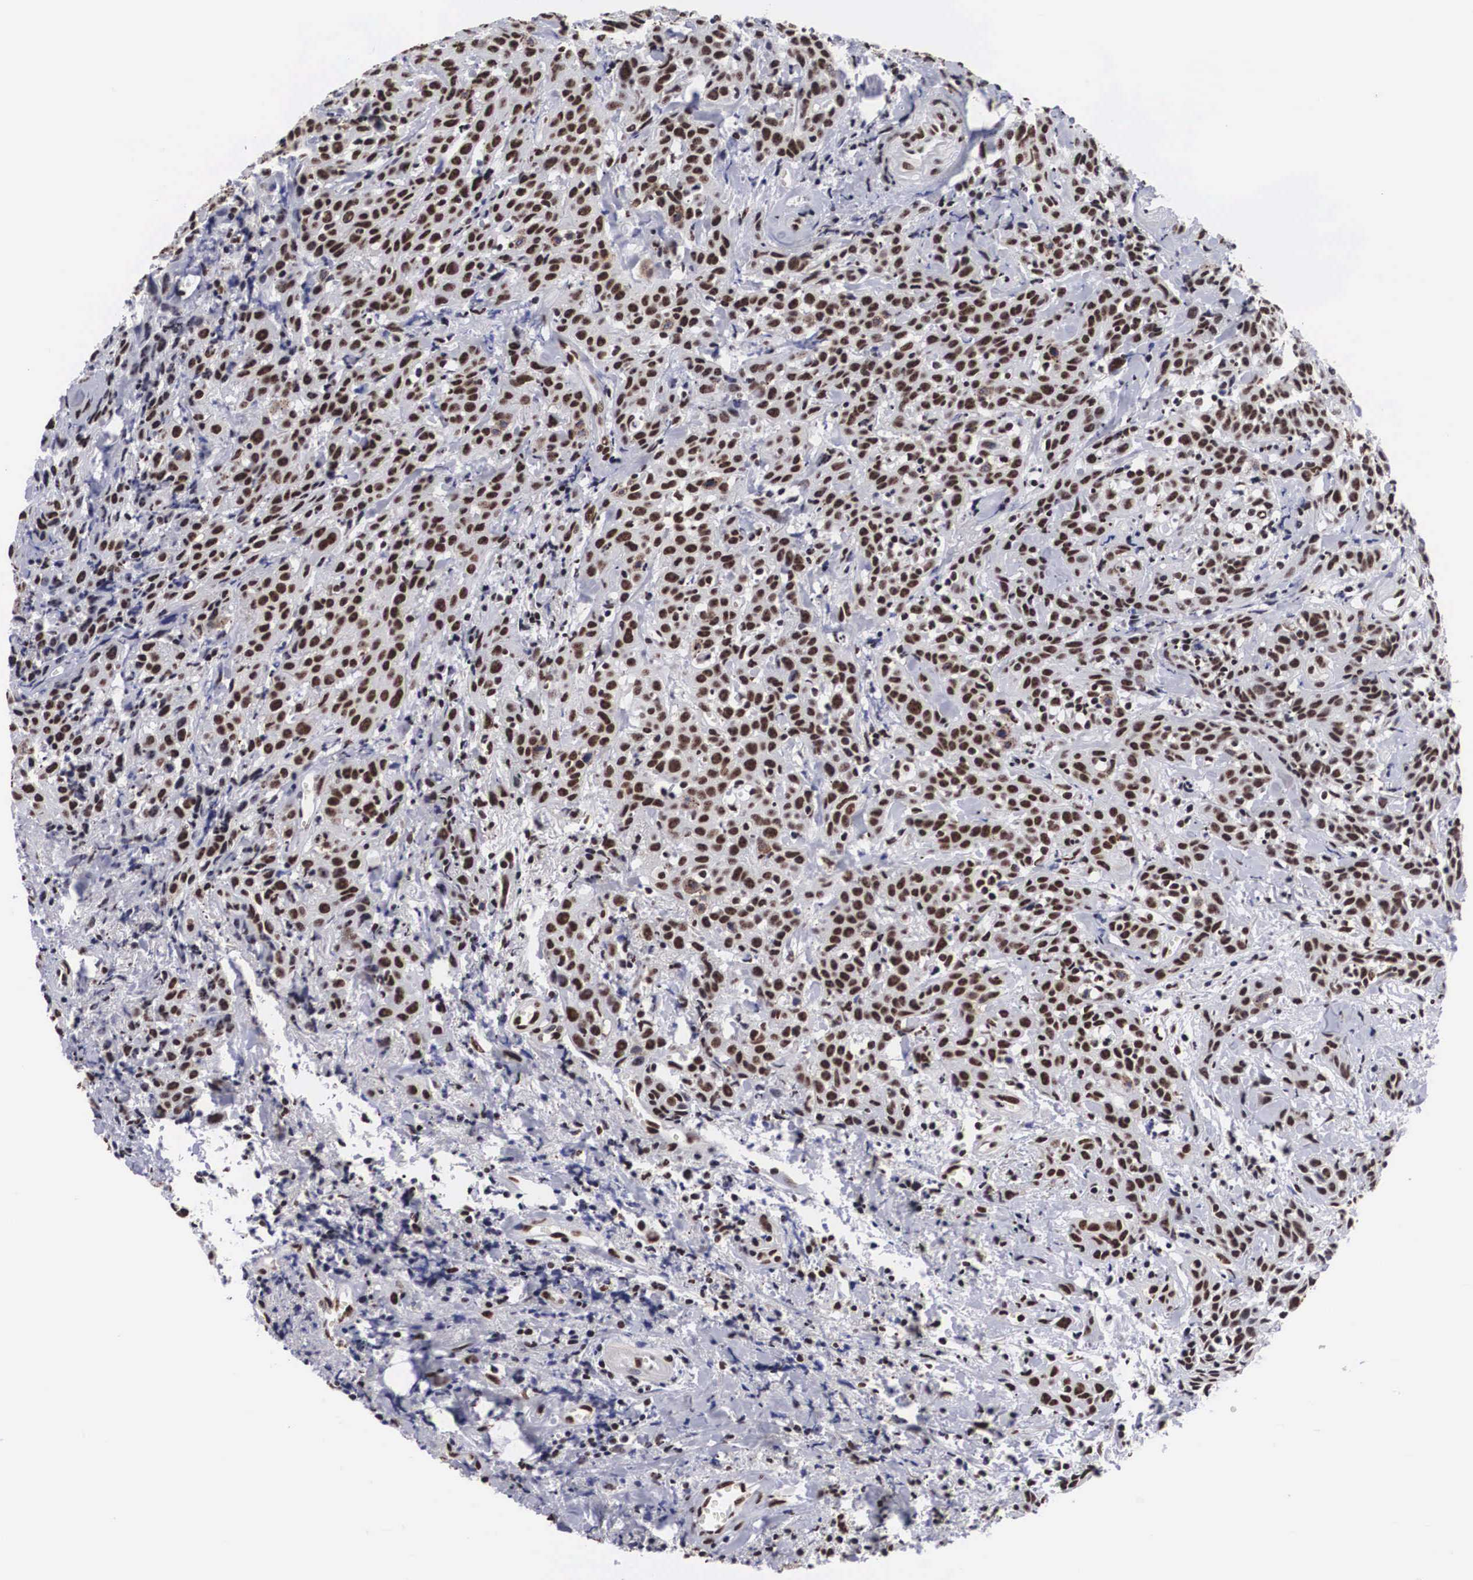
{"staining": {"intensity": "moderate", "quantity": ">75%", "location": "nuclear"}, "tissue": "head and neck cancer", "cell_type": "Tumor cells", "image_type": "cancer", "snomed": [{"axis": "morphology", "description": "Squamous cell carcinoma, NOS"}, {"axis": "topography", "description": "Oral tissue"}, {"axis": "topography", "description": "Head-Neck"}], "caption": "Brown immunohistochemical staining in head and neck cancer exhibits moderate nuclear positivity in about >75% of tumor cells.", "gene": "ACIN1", "patient": {"sex": "female", "age": 82}}